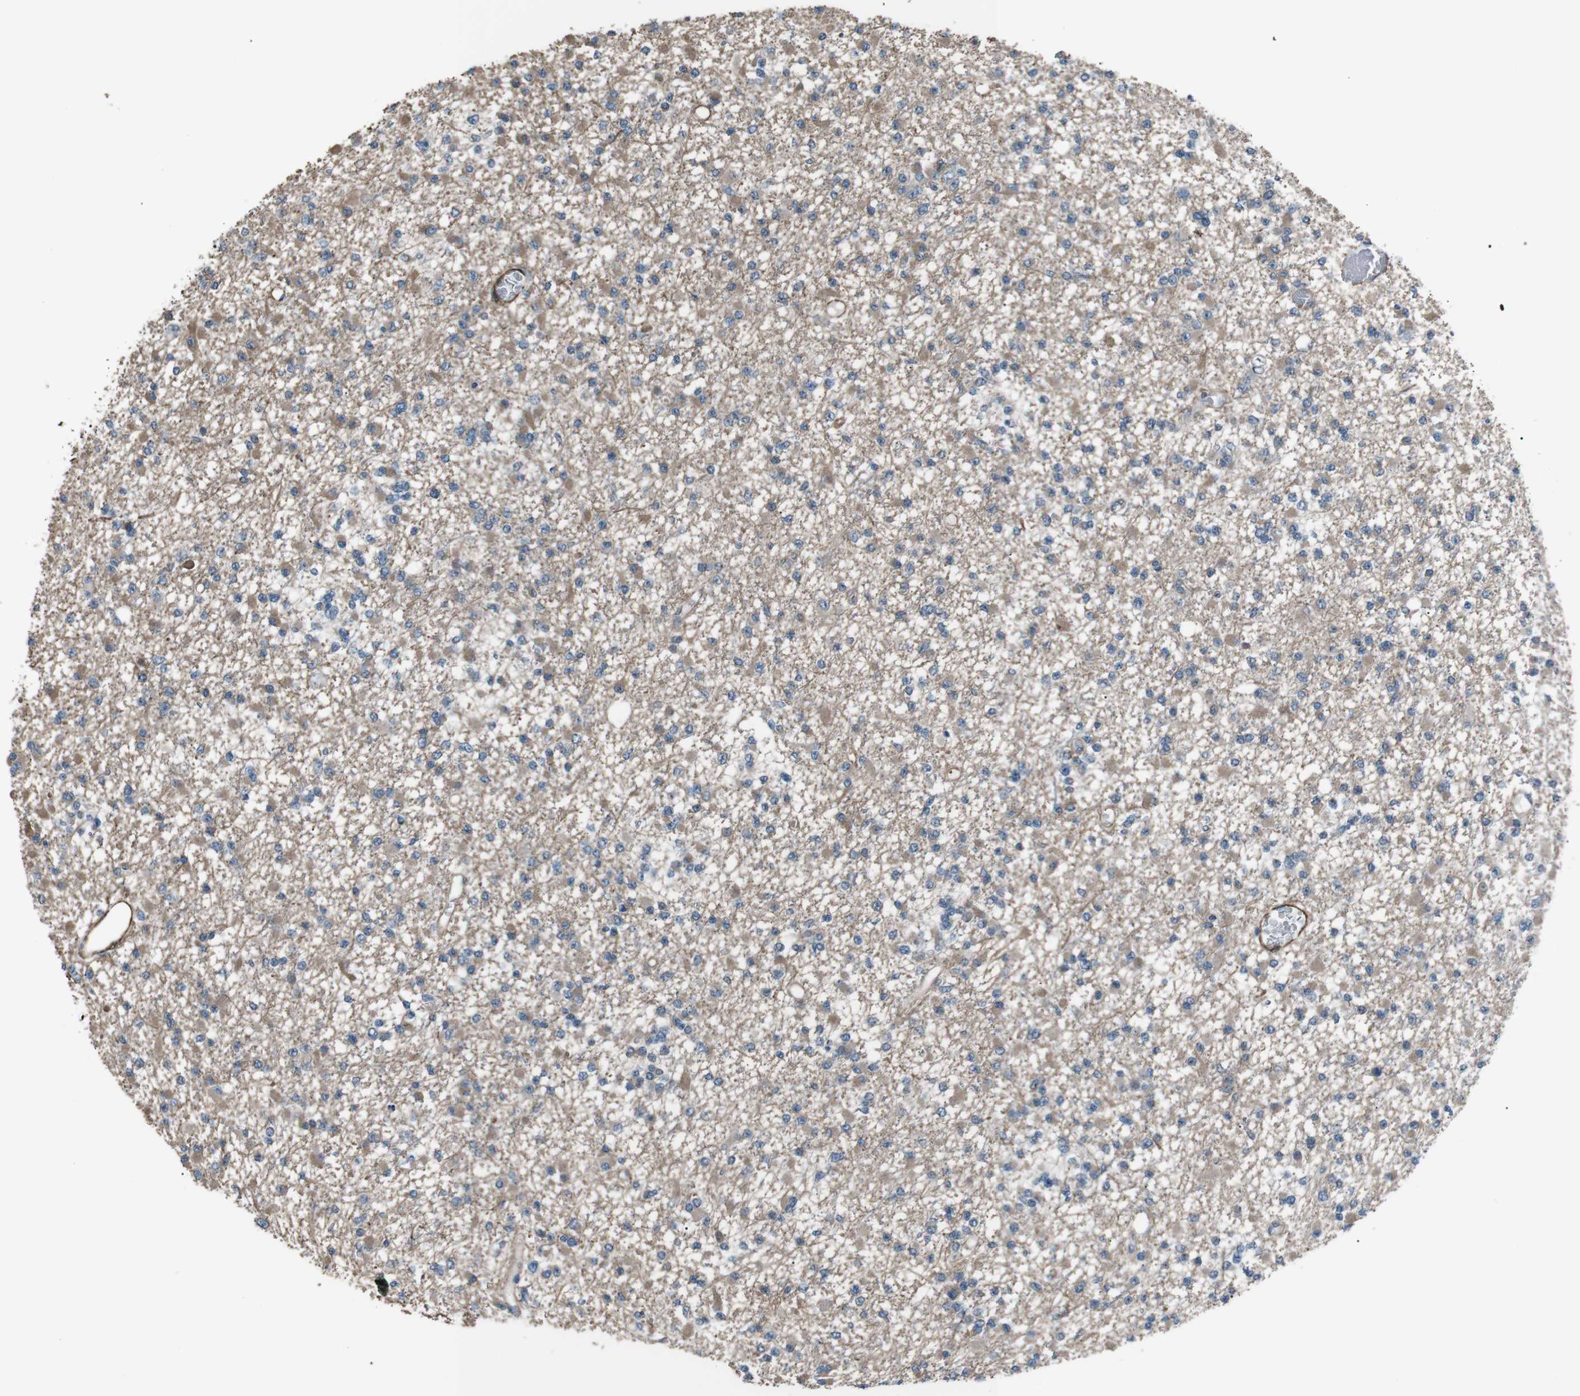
{"staining": {"intensity": "moderate", "quantity": ">75%", "location": "cytoplasmic/membranous"}, "tissue": "glioma", "cell_type": "Tumor cells", "image_type": "cancer", "snomed": [{"axis": "morphology", "description": "Glioma, malignant, Low grade"}, {"axis": "topography", "description": "Brain"}], "caption": "An image of glioma stained for a protein shows moderate cytoplasmic/membranous brown staining in tumor cells.", "gene": "PDLIM5", "patient": {"sex": "female", "age": 22}}